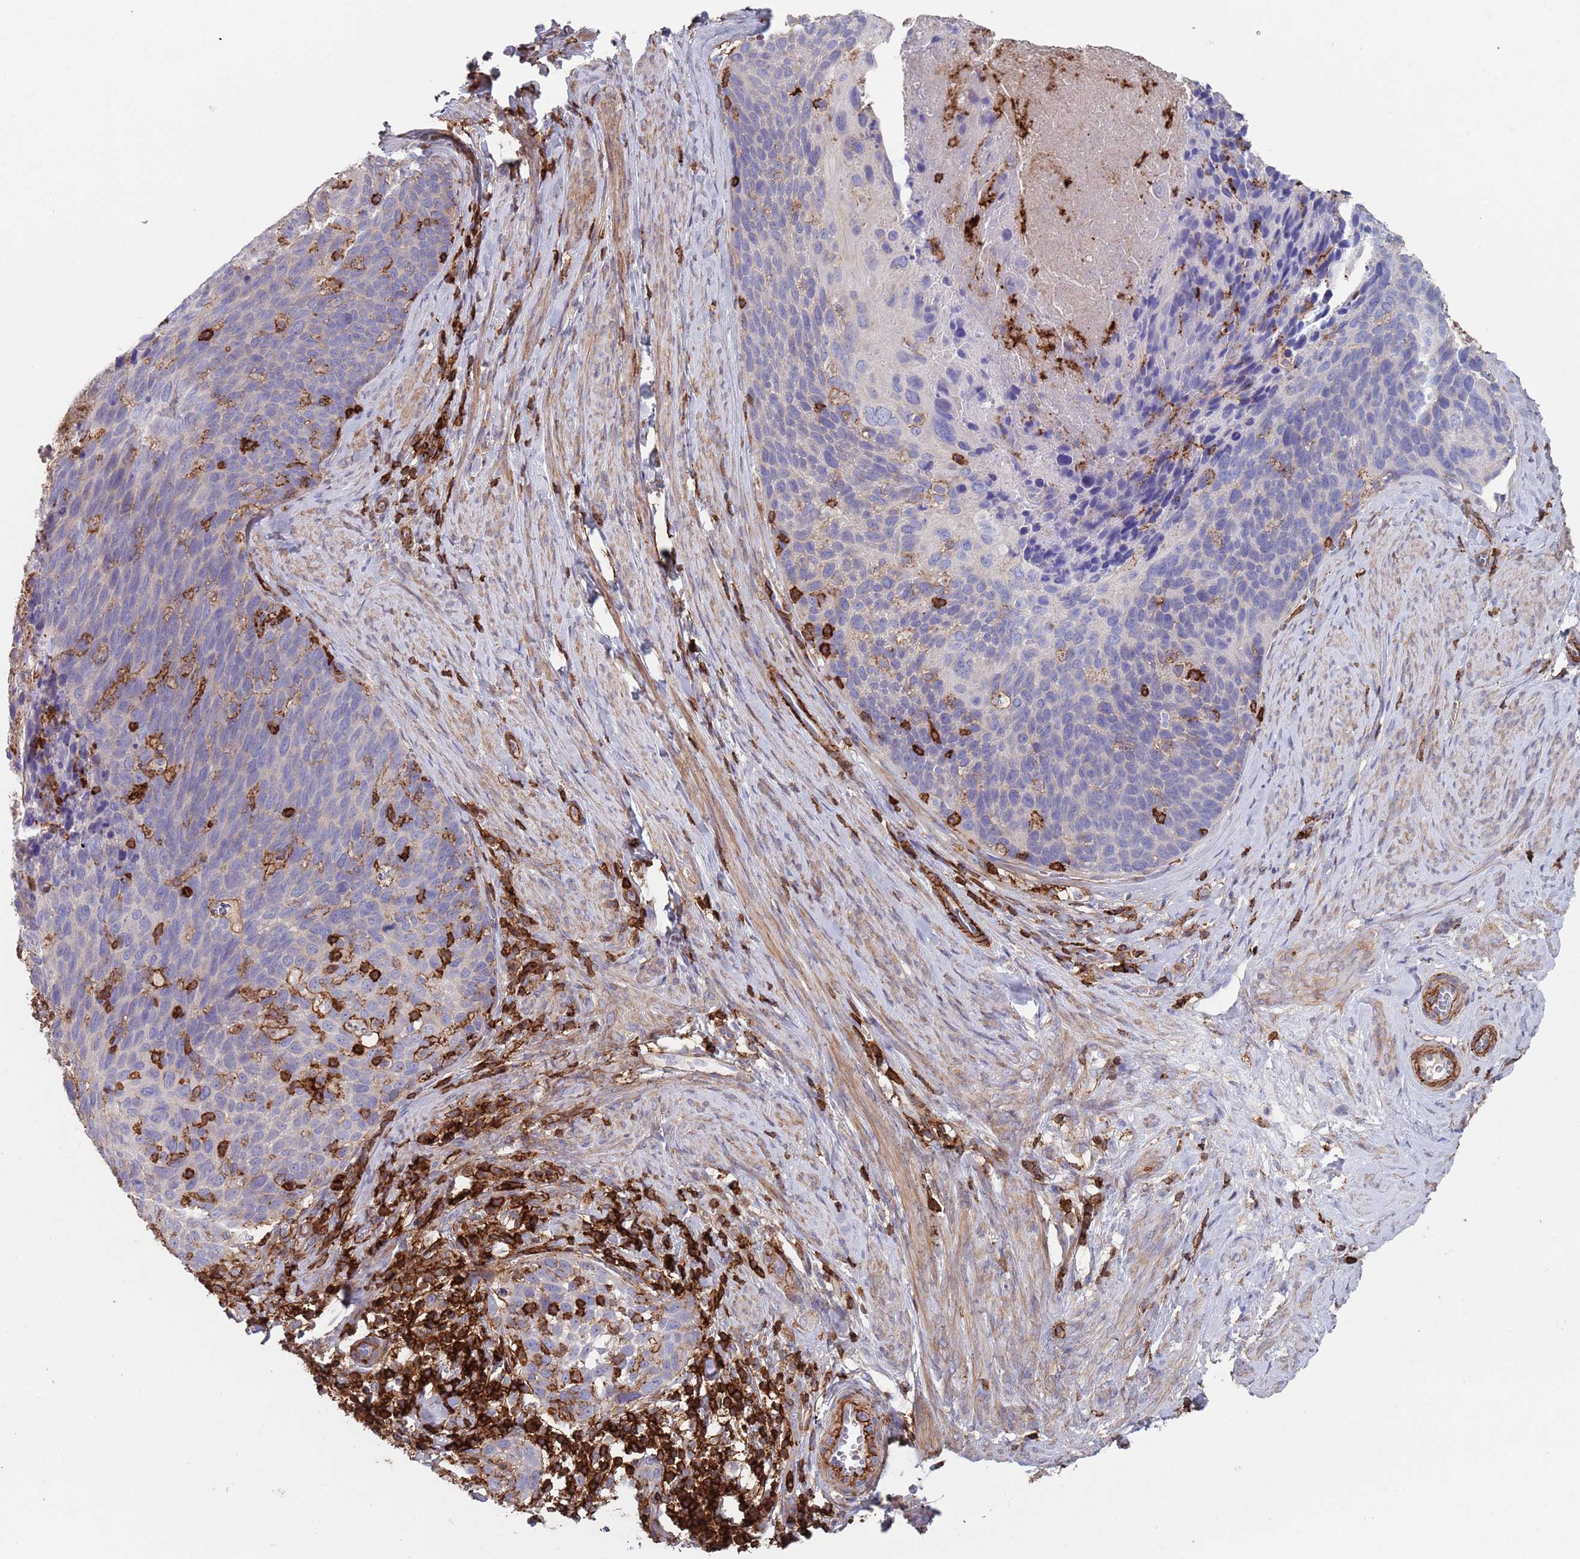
{"staining": {"intensity": "negative", "quantity": "none", "location": "none"}, "tissue": "cervical cancer", "cell_type": "Tumor cells", "image_type": "cancer", "snomed": [{"axis": "morphology", "description": "Squamous cell carcinoma, NOS"}, {"axis": "topography", "description": "Cervix"}], "caption": "Squamous cell carcinoma (cervical) stained for a protein using immunohistochemistry shows no staining tumor cells.", "gene": "RNF144A", "patient": {"sex": "female", "age": 80}}